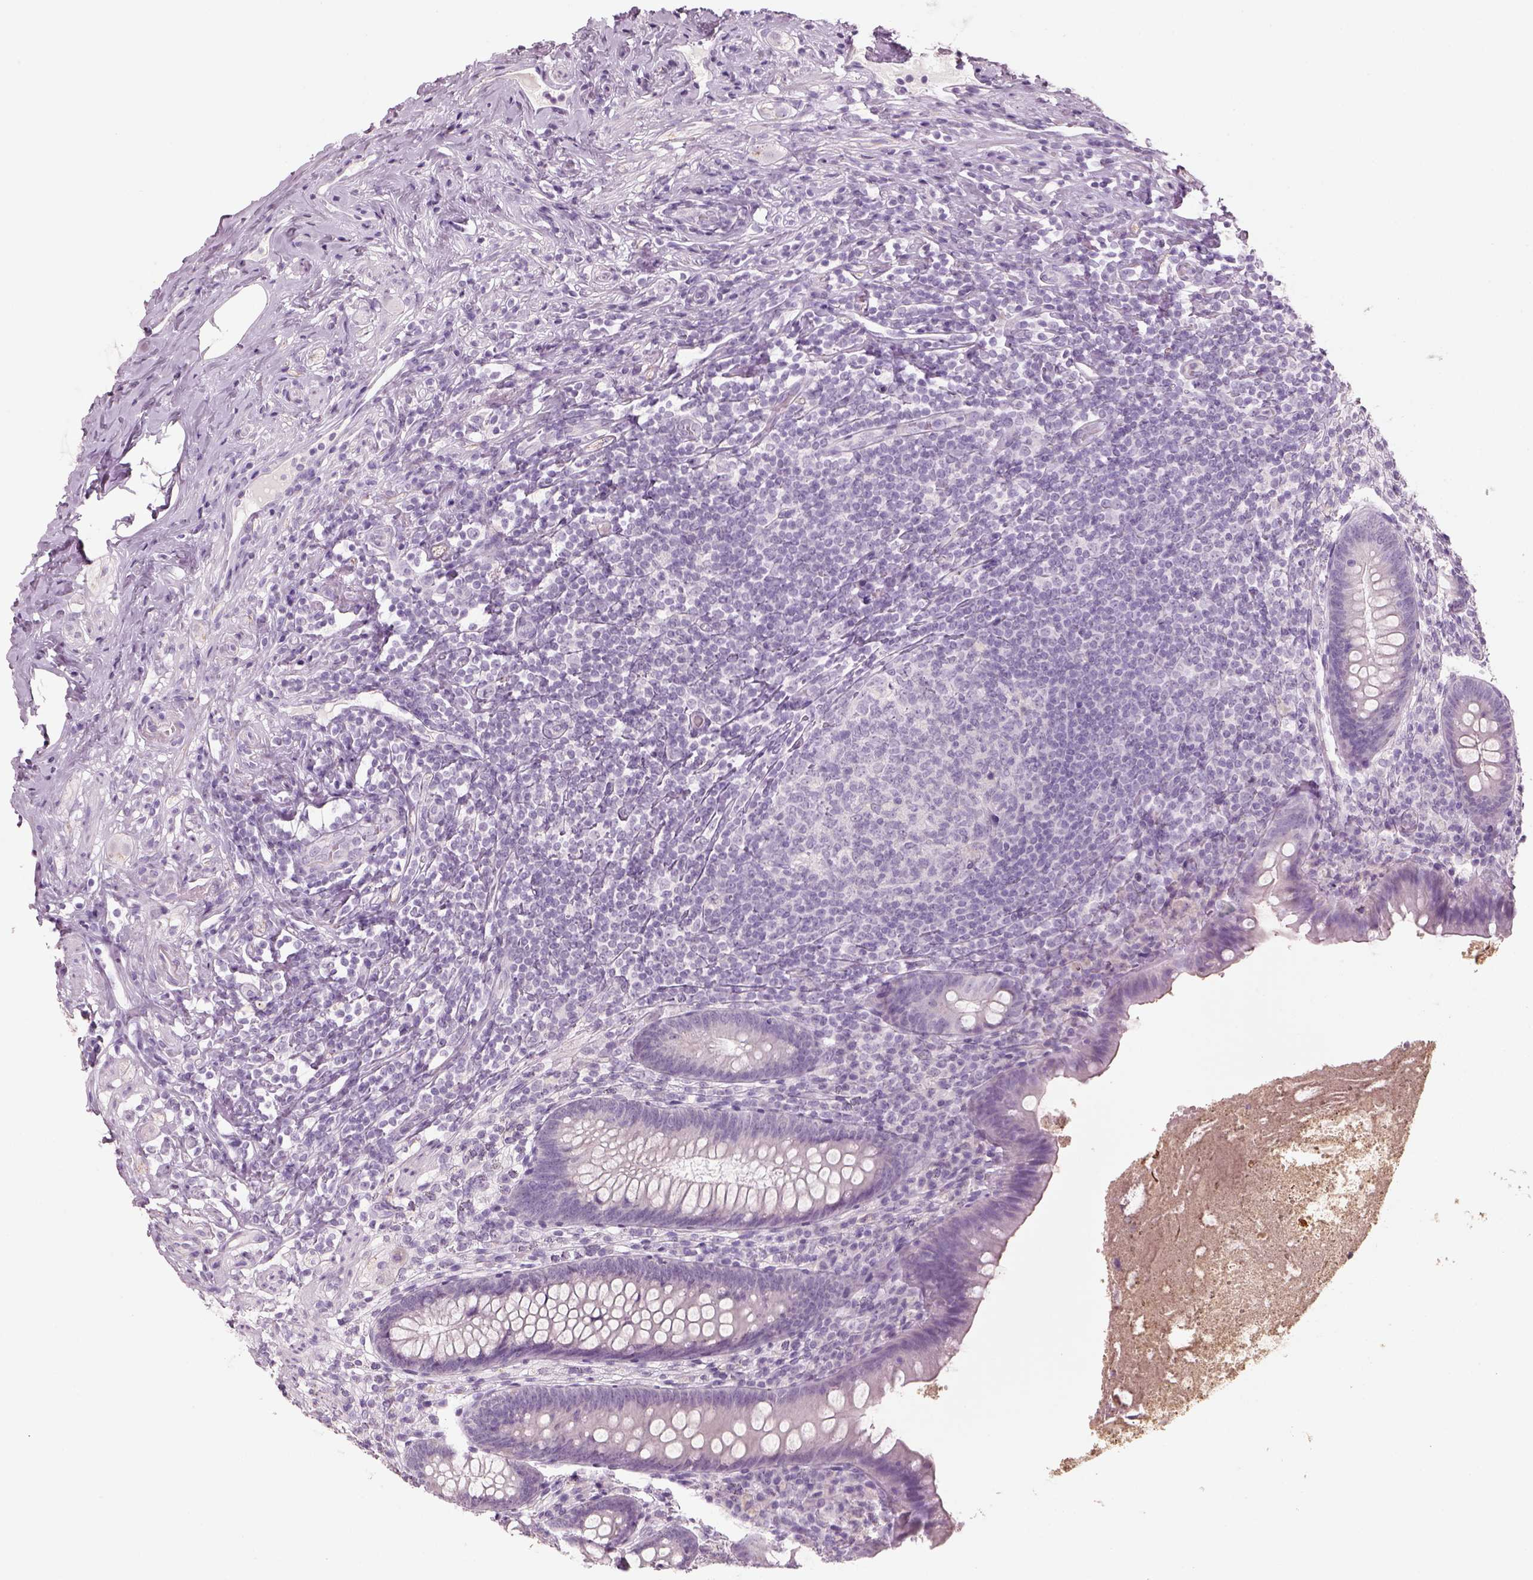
{"staining": {"intensity": "negative", "quantity": "none", "location": "none"}, "tissue": "appendix", "cell_type": "Glandular cells", "image_type": "normal", "snomed": [{"axis": "morphology", "description": "Normal tissue, NOS"}, {"axis": "topography", "description": "Appendix"}], "caption": "Immunohistochemistry photomicrograph of unremarkable human appendix stained for a protein (brown), which demonstrates no expression in glandular cells. (Immunohistochemistry (ihc), brightfield microscopy, high magnification).", "gene": "SLC6A2", "patient": {"sex": "male", "age": 47}}